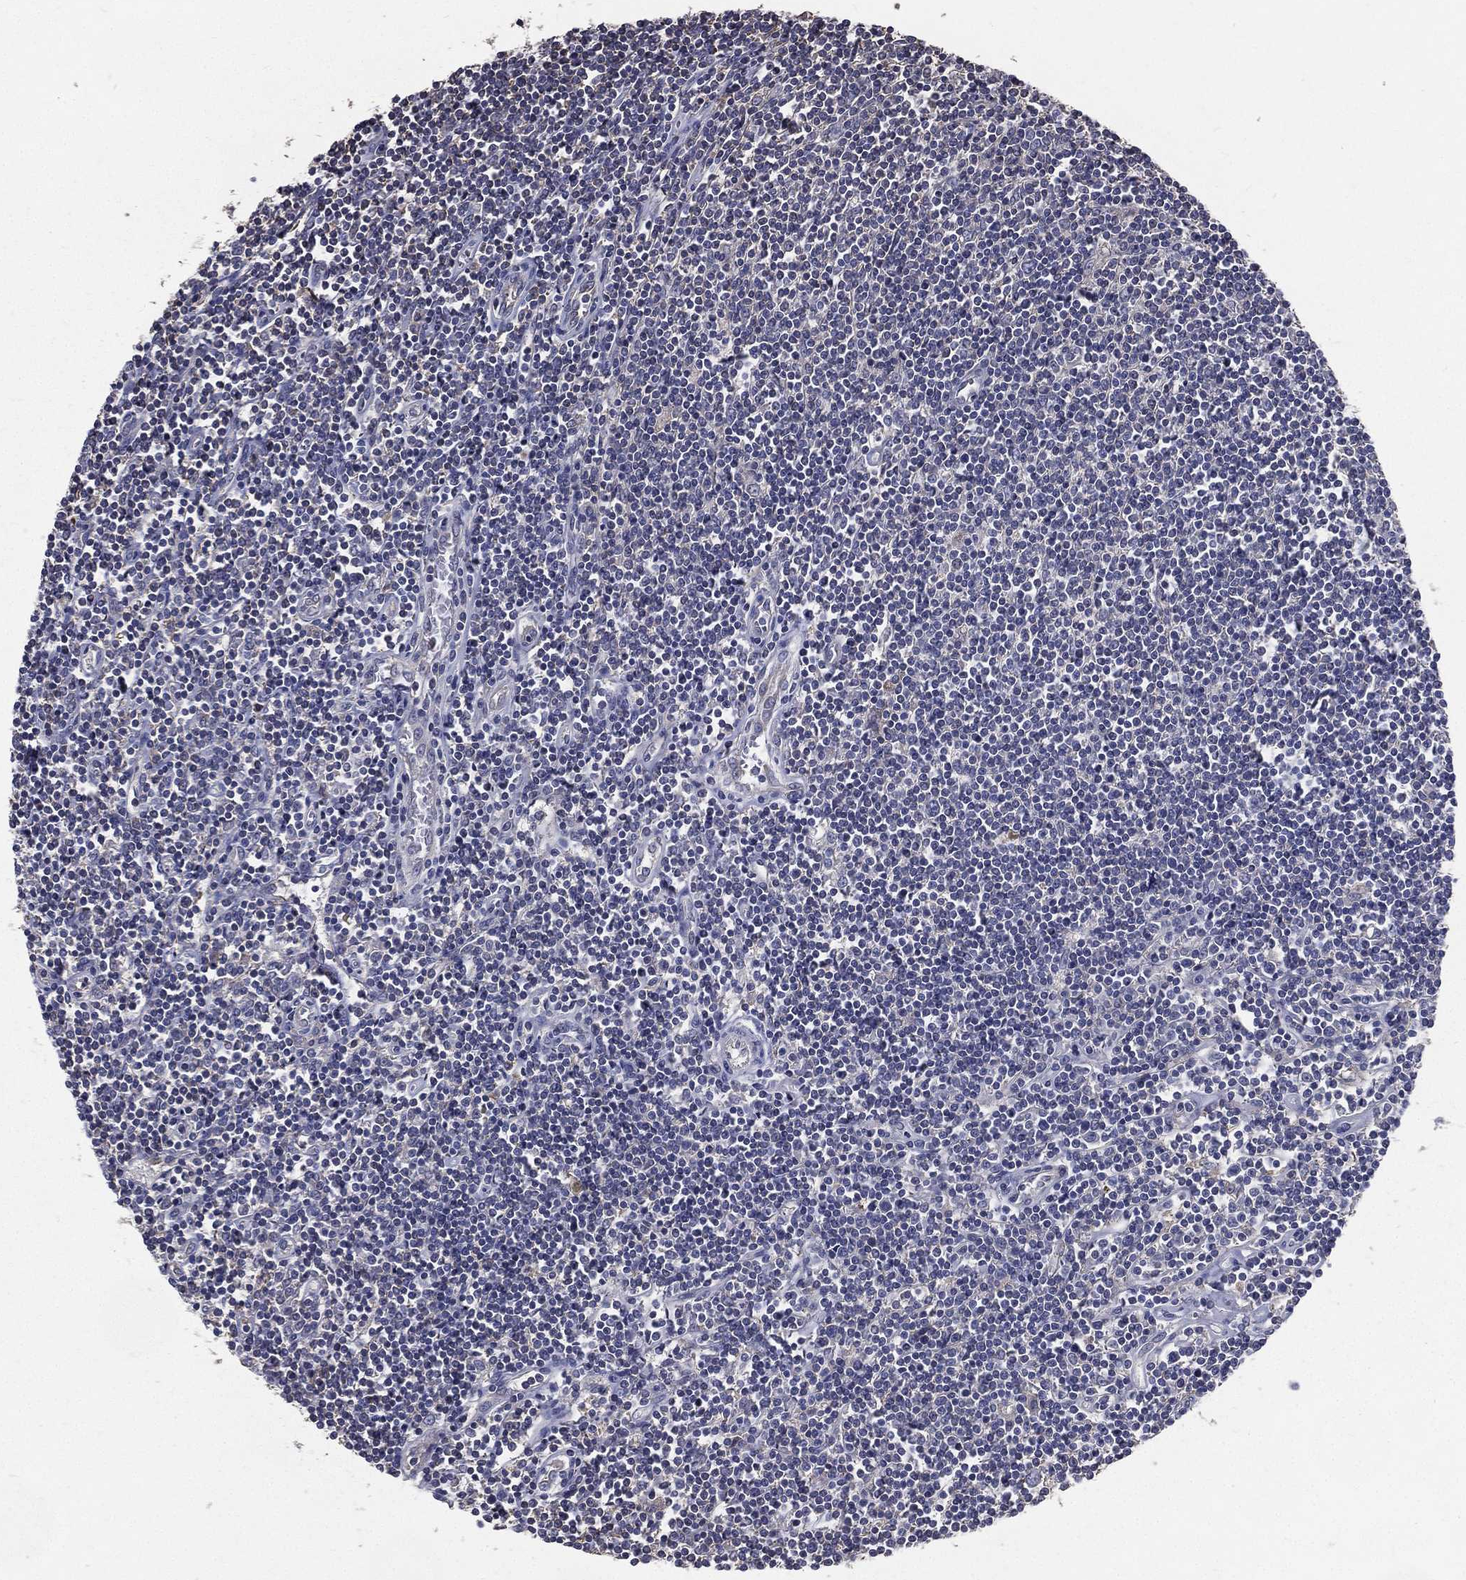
{"staining": {"intensity": "negative", "quantity": "none", "location": "none"}, "tissue": "lymphoma", "cell_type": "Tumor cells", "image_type": "cancer", "snomed": [{"axis": "morphology", "description": "Hodgkin's disease, NOS"}, {"axis": "topography", "description": "Lymph node"}], "caption": "Immunohistochemistry histopathology image of human lymphoma stained for a protein (brown), which displays no positivity in tumor cells.", "gene": "SERPINB2", "patient": {"sex": "male", "age": 40}}